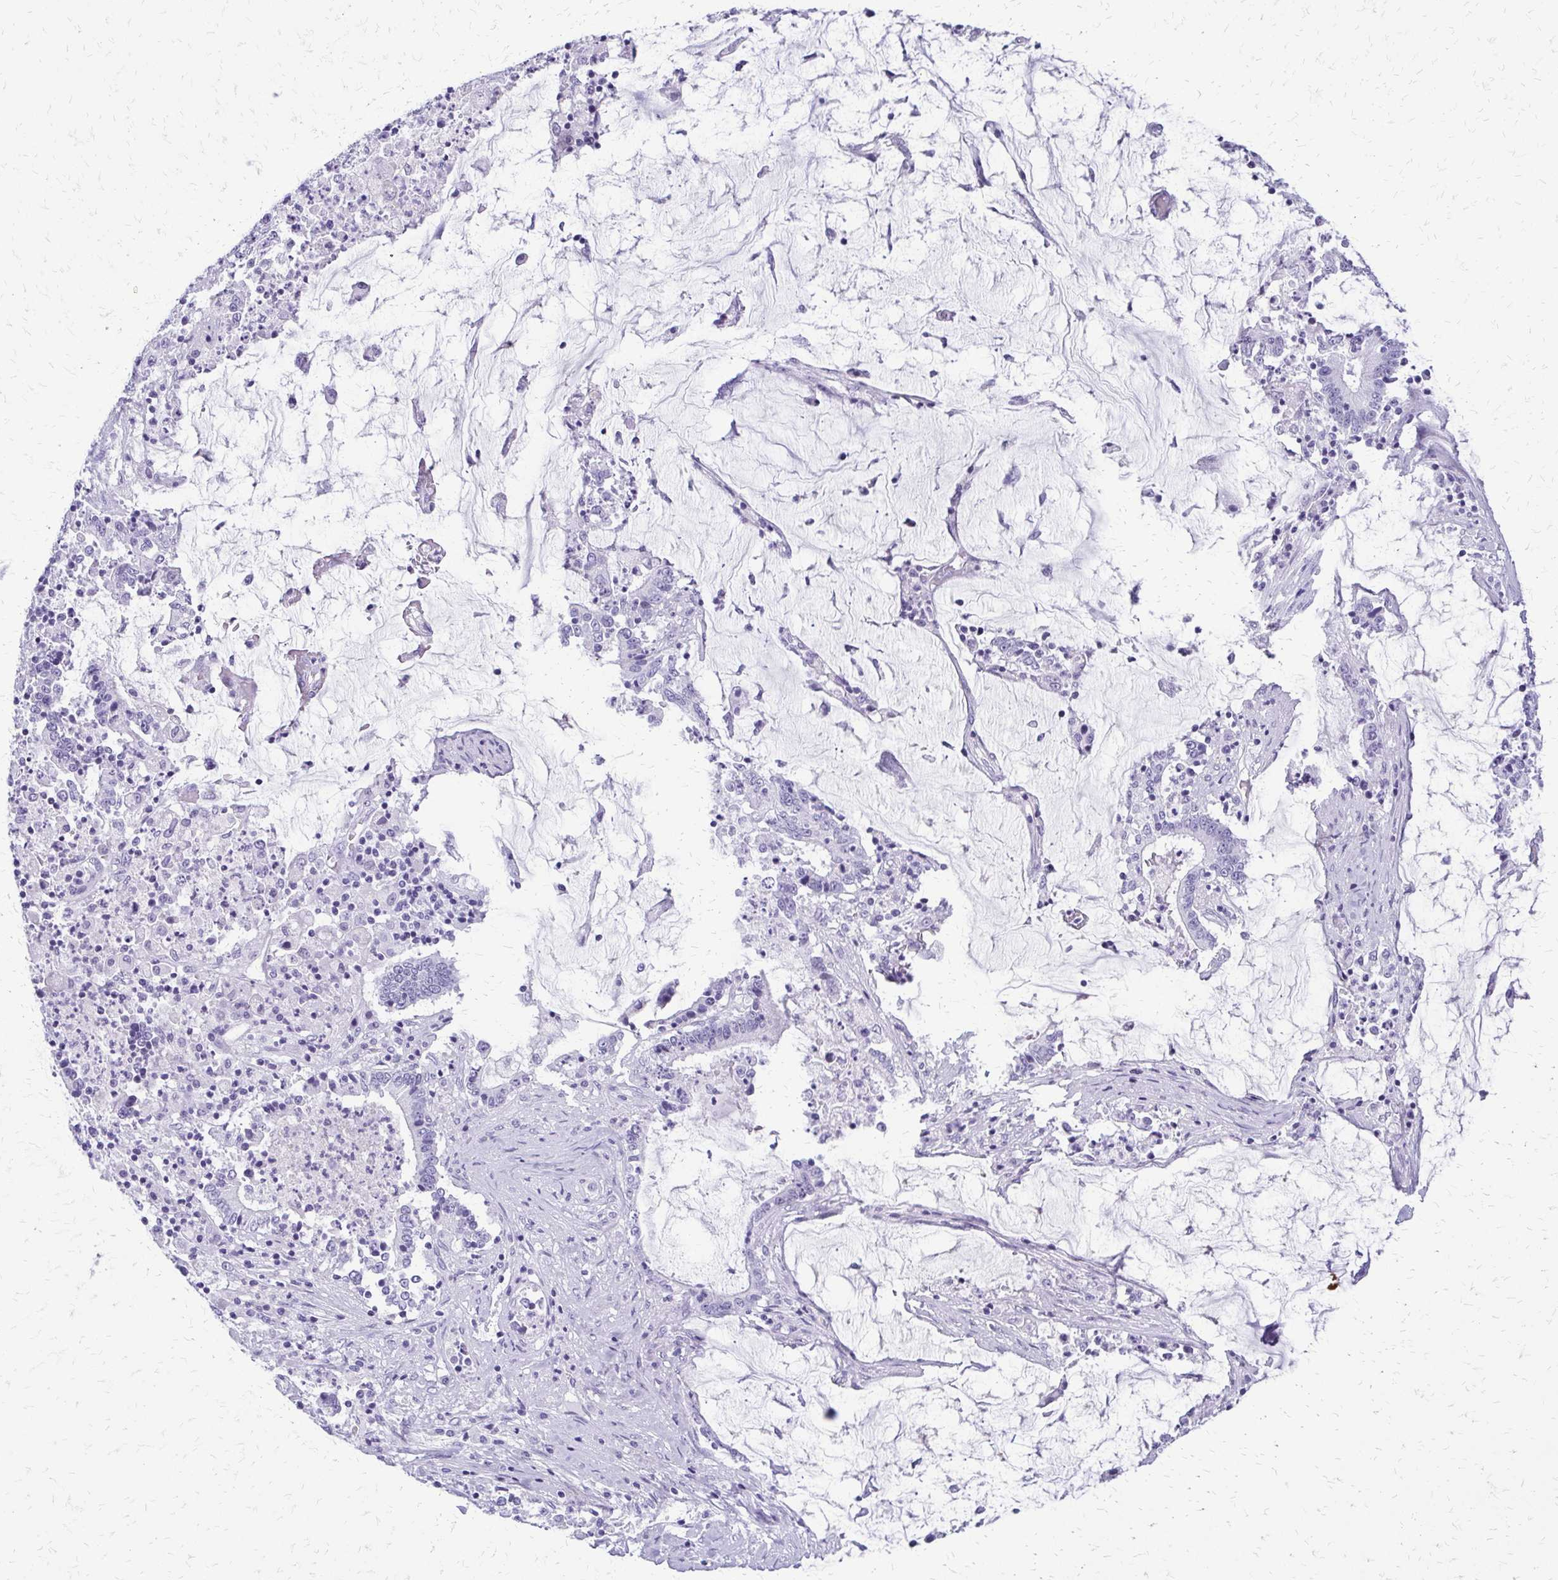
{"staining": {"intensity": "negative", "quantity": "none", "location": "none"}, "tissue": "stomach cancer", "cell_type": "Tumor cells", "image_type": "cancer", "snomed": [{"axis": "morphology", "description": "Adenocarcinoma, NOS"}, {"axis": "topography", "description": "Stomach, upper"}], "caption": "Immunohistochemistry (IHC) of stomach cancer exhibits no staining in tumor cells.", "gene": "FAM162B", "patient": {"sex": "male", "age": 68}}